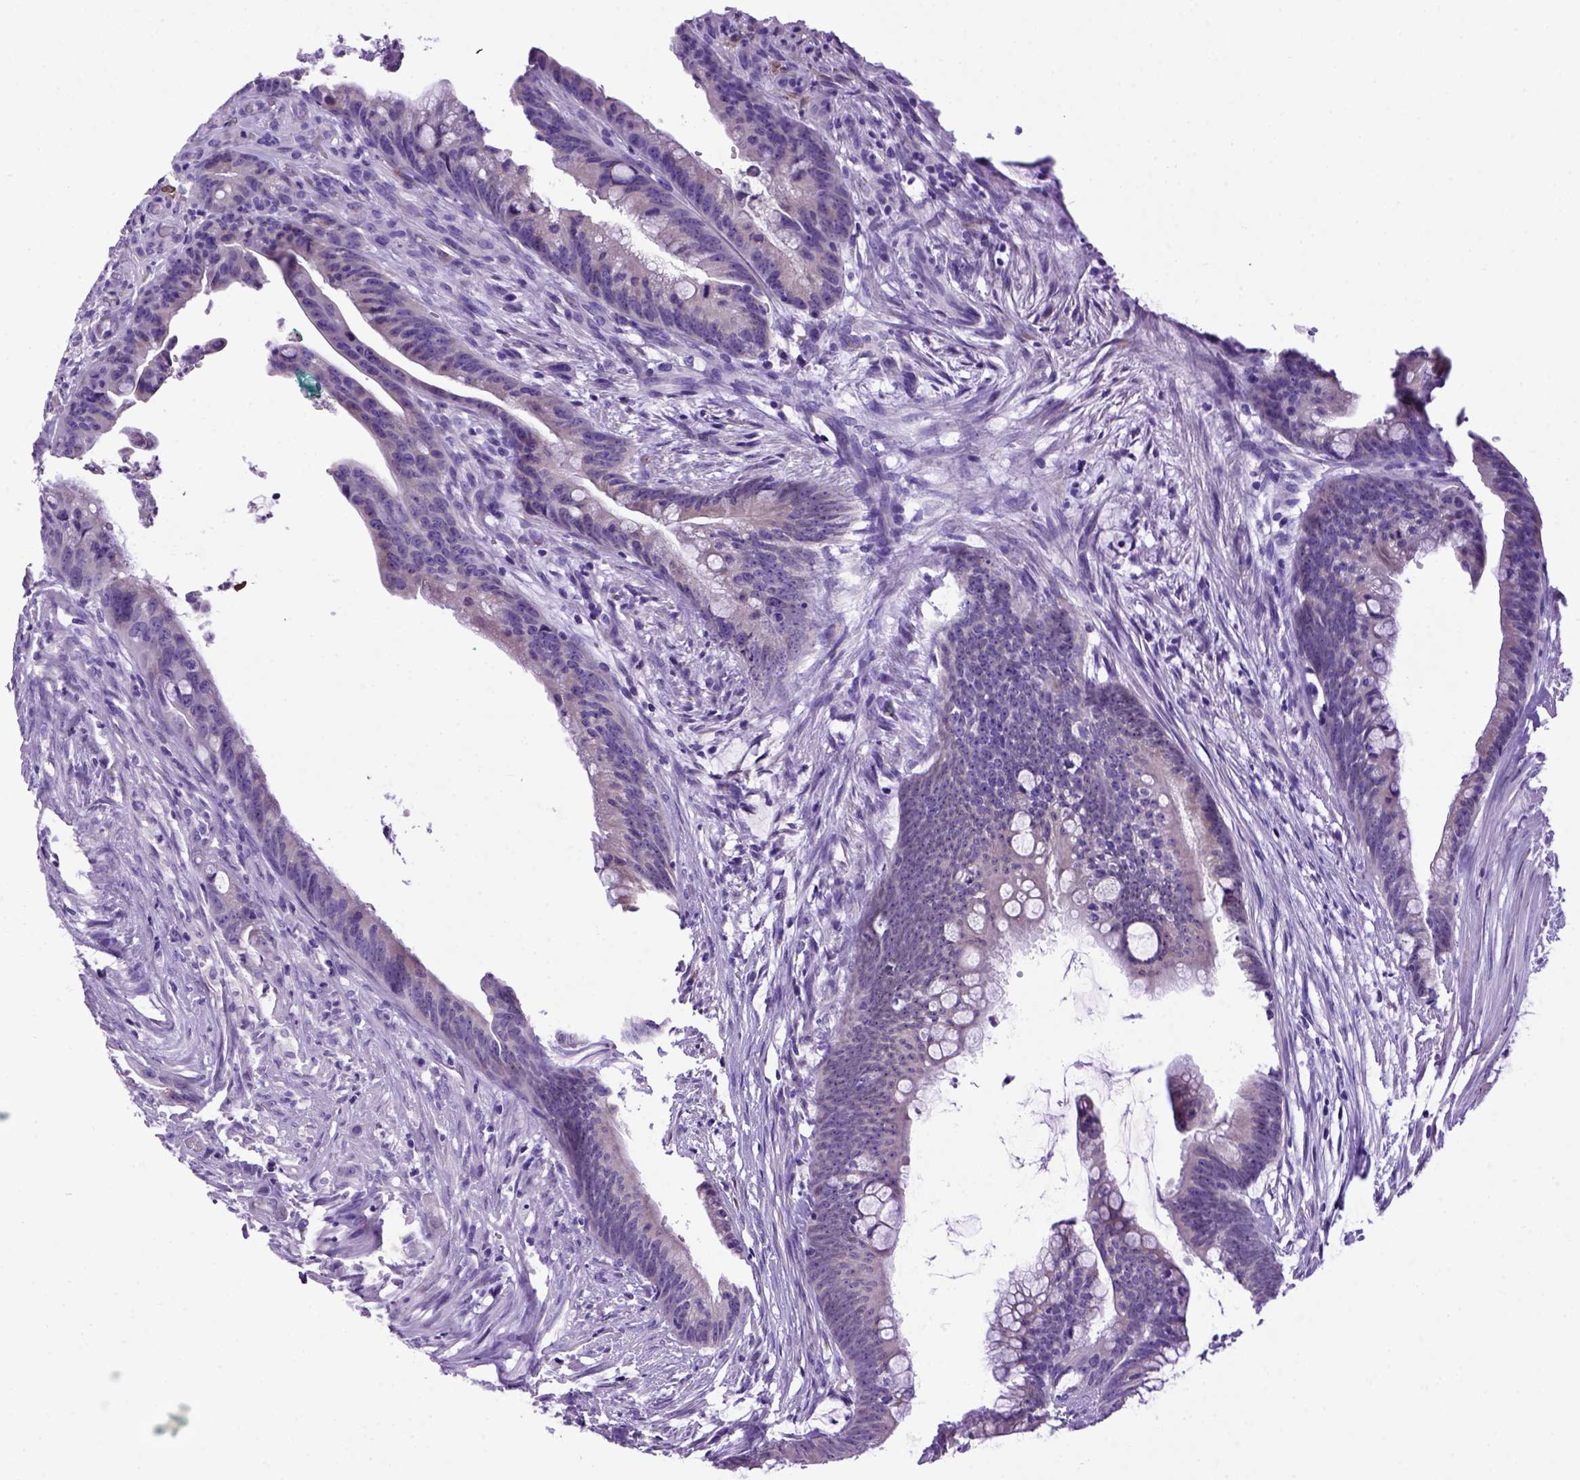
{"staining": {"intensity": "negative", "quantity": "none", "location": "none"}, "tissue": "colorectal cancer", "cell_type": "Tumor cells", "image_type": "cancer", "snomed": [{"axis": "morphology", "description": "Adenocarcinoma, NOS"}, {"axis": "topography", "description": "Colon"}], "caption": "Immunohistochemistry (IHC) of adenocarcinoma (colorectal) demonstrates no positivity in tumor cells.", "gene": "PTGES", "patient": {"sex": "male", "age": 62}}